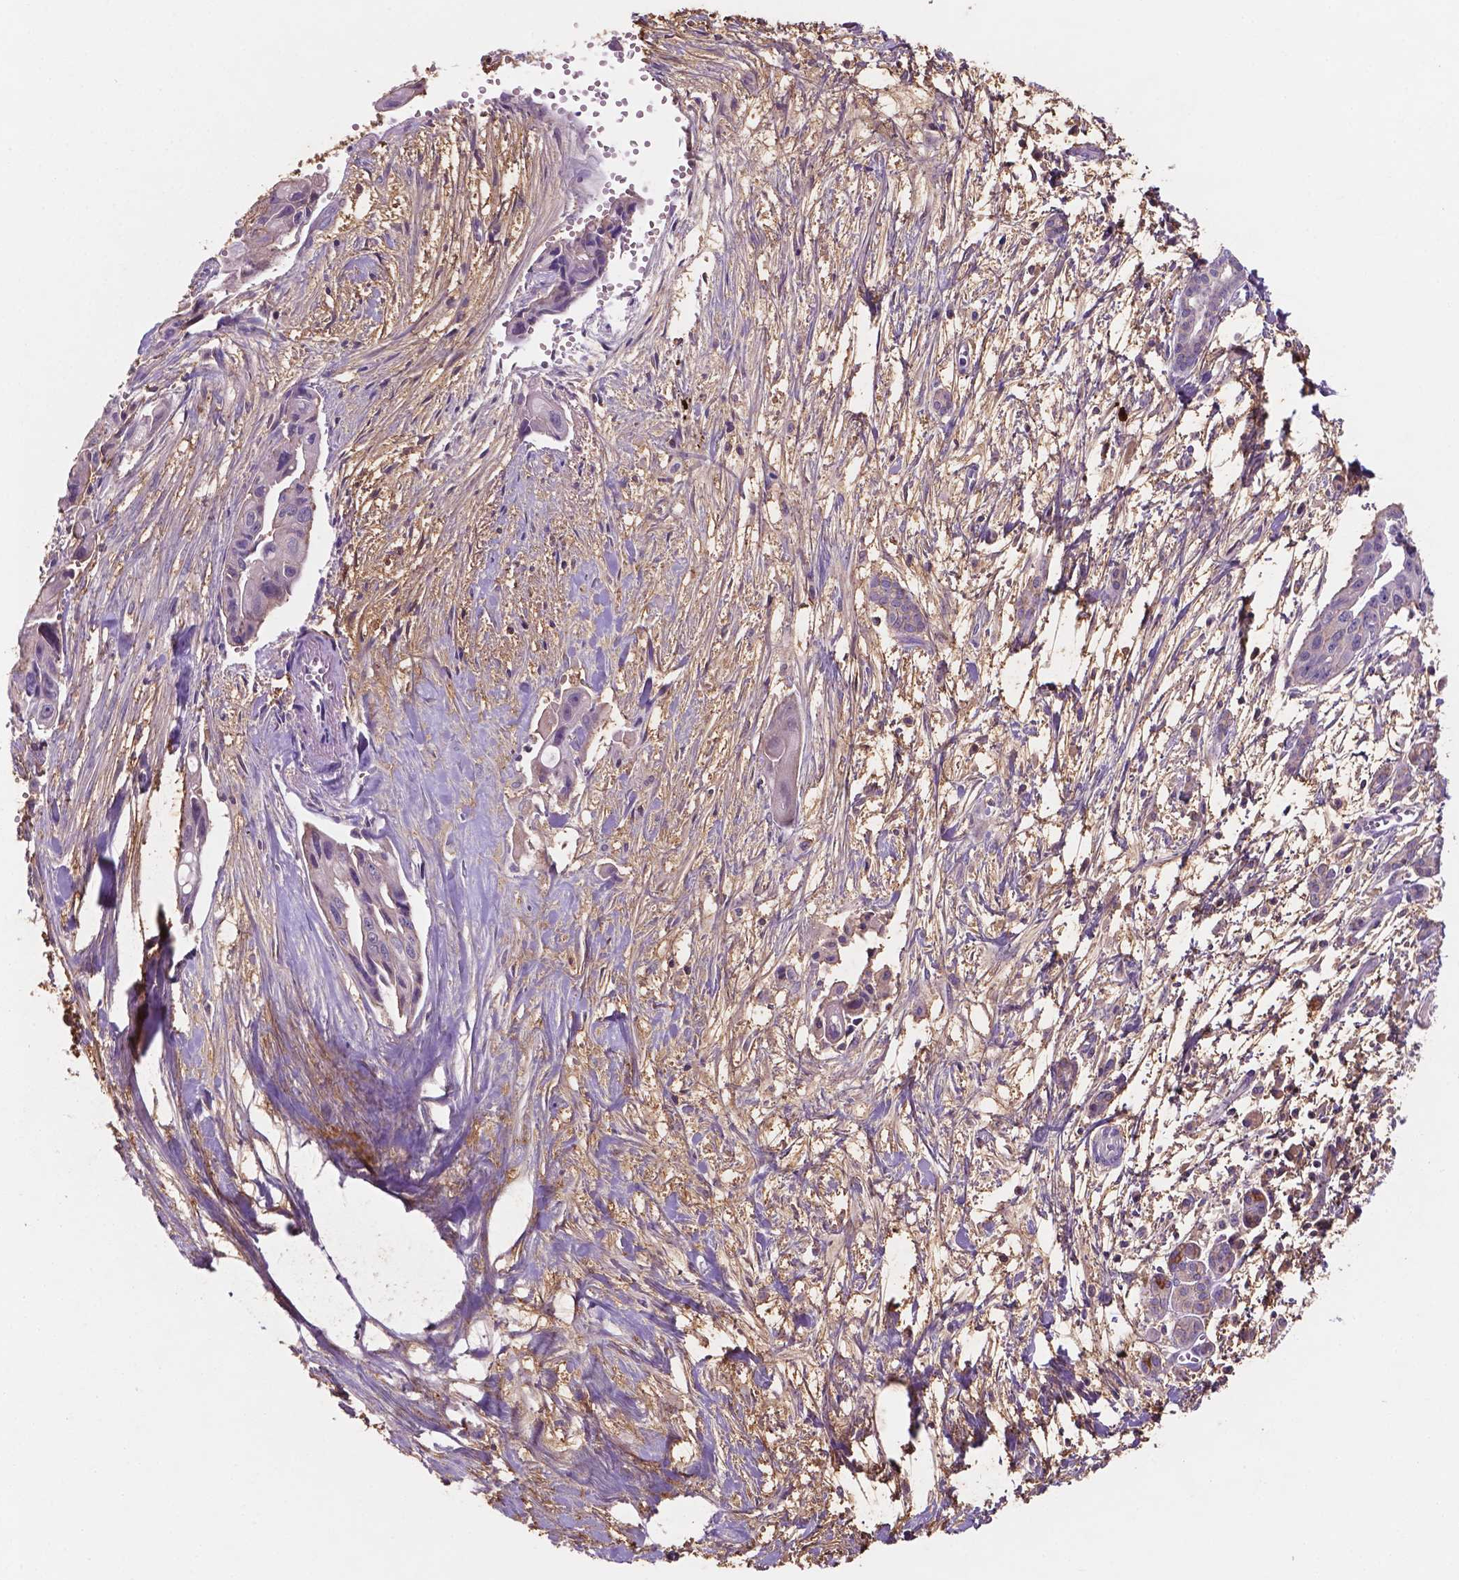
{"staining": {"intensity": "negative", "quantity": "none", "location": "none"}, "tissue": "pancreatic cancer", "cell_type": "Tumor cells", "image_type": "cancer", "snomed": [{"axis": "morphology", "description": "Adenocarcinoma, NOS"}, {"axis": "topography", "description": "Pancreas"}], "caption": "Histopathology image shows no protein staining in tumor cells of pancreatic cancer tissue.", "gene": "MKRN2OS", "patient": {"sex": "male", "age": 60}}